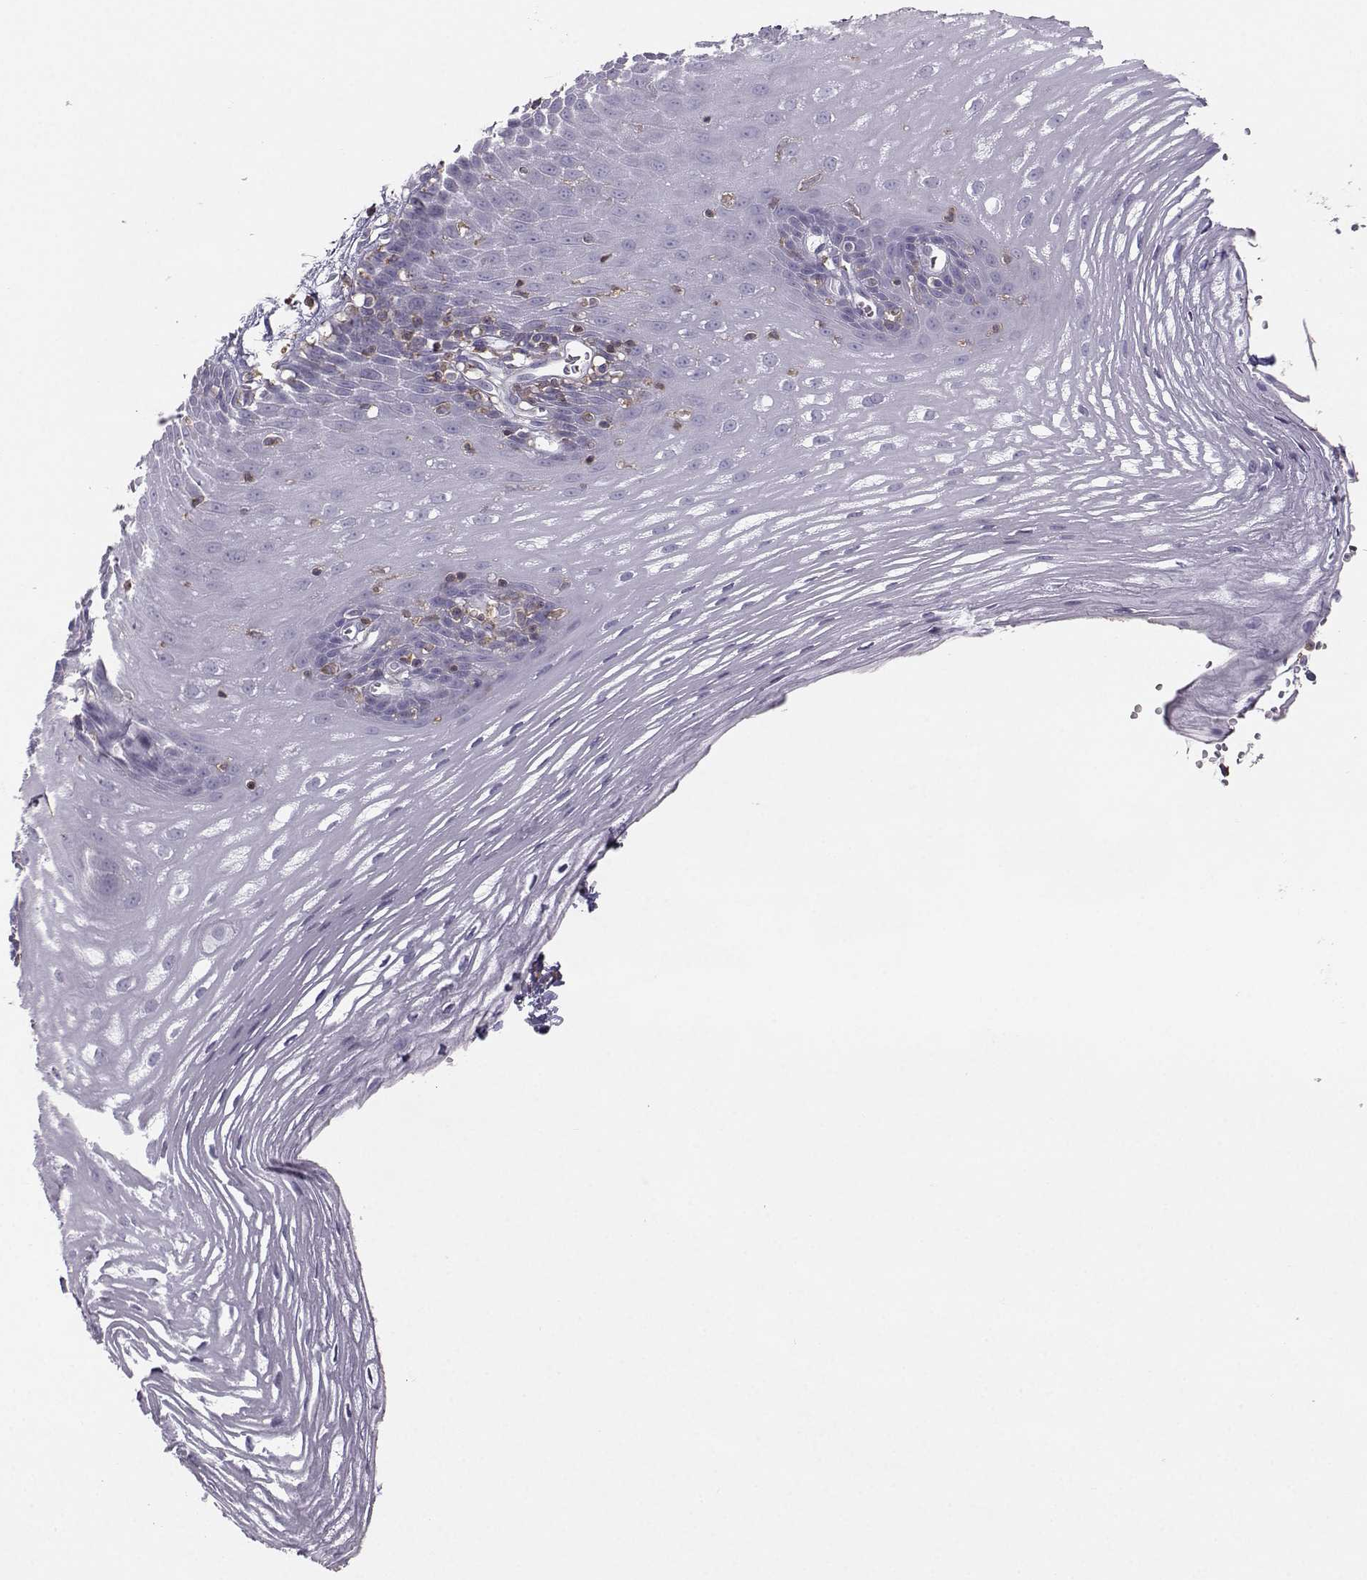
{"staining": {"intensity": "negative", "quantity": "none", "location": "none"}, "tissue": "esophagus", "cell_type": "Squamous epithelial cells", "image_type": "normal", "snomed": [{"axis": "morphology", "description": "Normal tissue, NOS"}, {"axis": "topography", "description": "Esophagus"}], "caption": "This is a photomicrograph of immunohistochemistry (IHC) staining of unremarkable esophagus, which shows no expression in squamous epithelial cells.", "gene": "ZBTB32", "patient": {"sex": "male", "age": 72}}